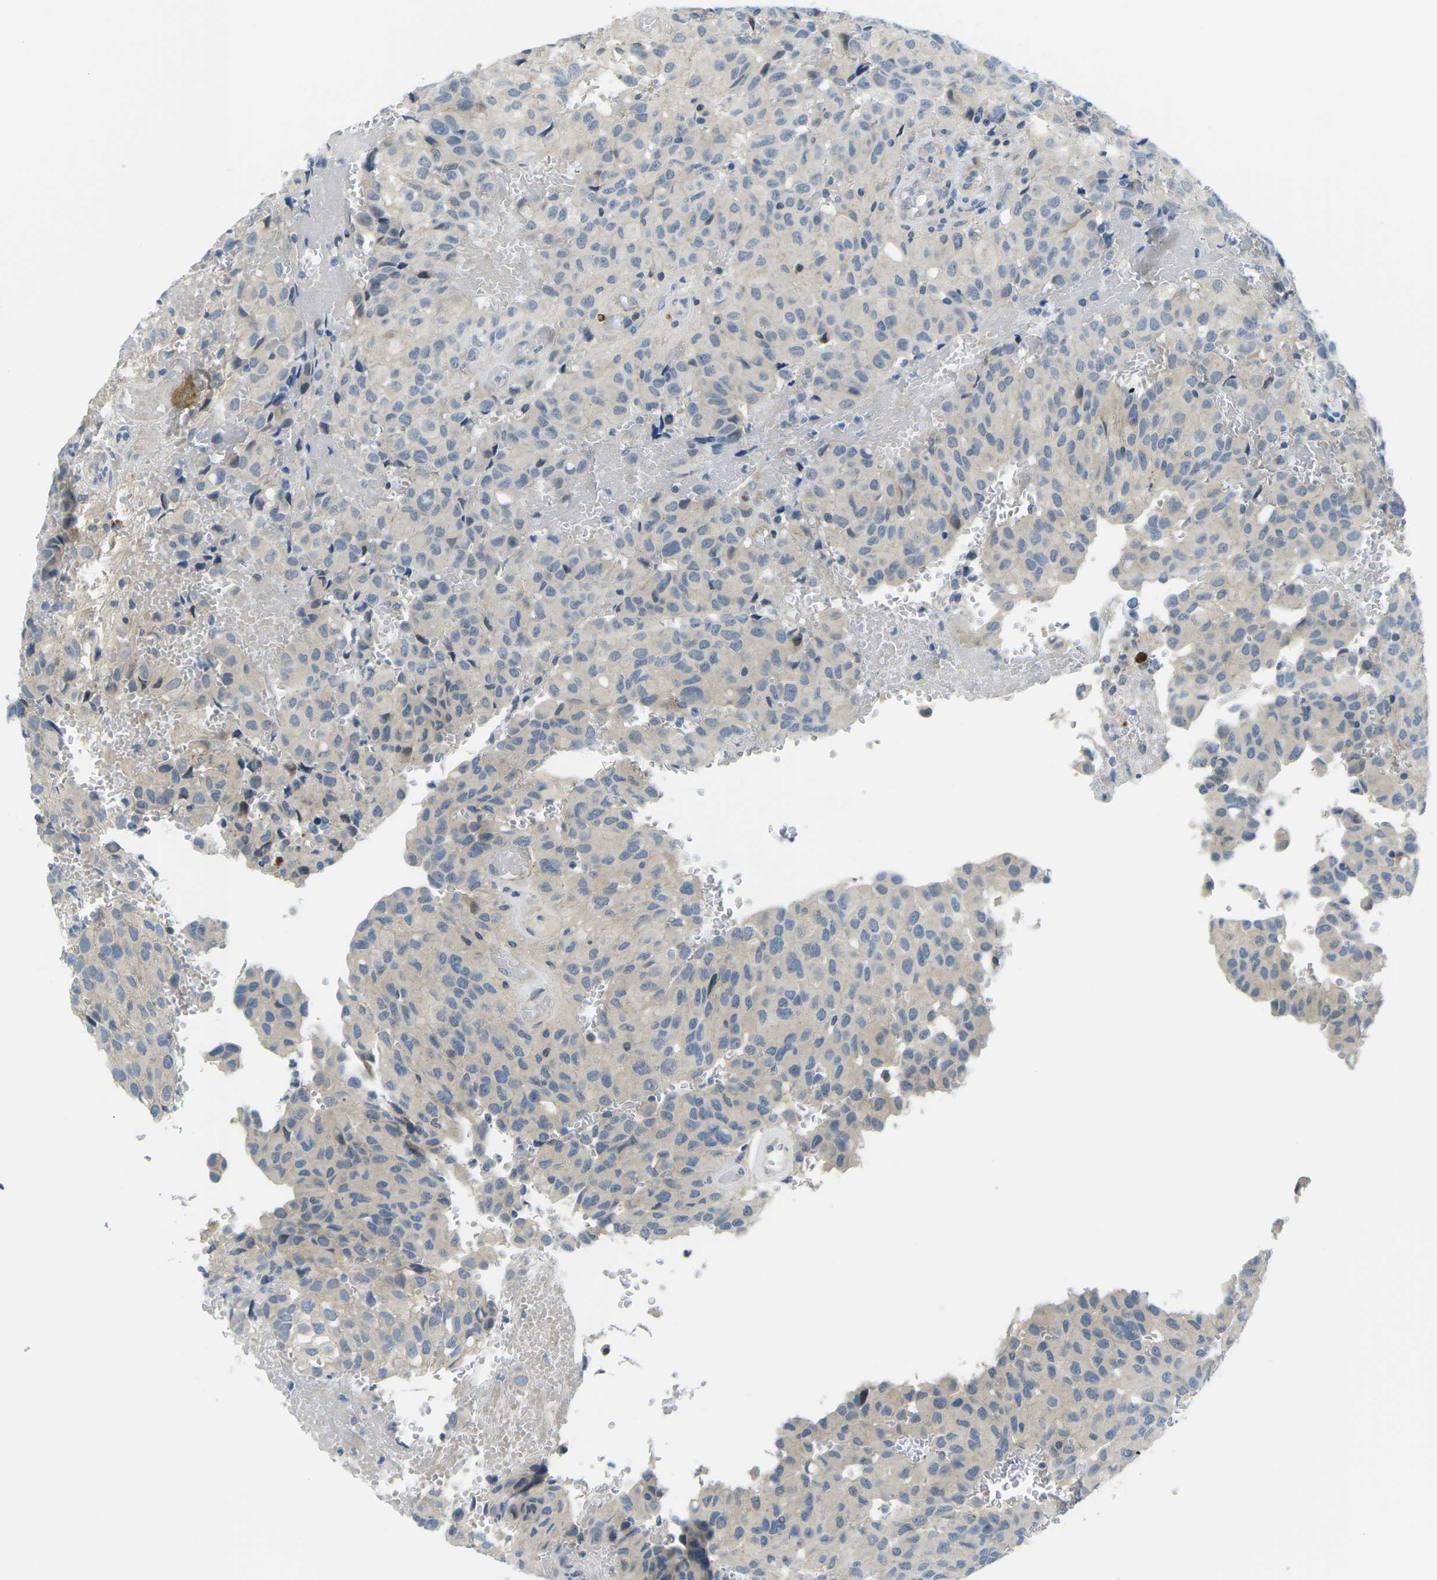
{"staining": {"intensity": "negative", "quantity": "none", "location": "none"}, "tissue": "glioma", "cell_type": "Tumor cells", "image_type": "cancer", "snomed": [{"axis": "morphology", "description": "Glioma, malignant, High grade"}, {"axis": "topography", "description": "Brain"}], "caption": "DAB immunohistochemical staining of high-grade glioma (malignant) displays no significant positivity in tumor cells.", "gene": "CTNND1", "patient": {"sex": "male", "age": 32}}